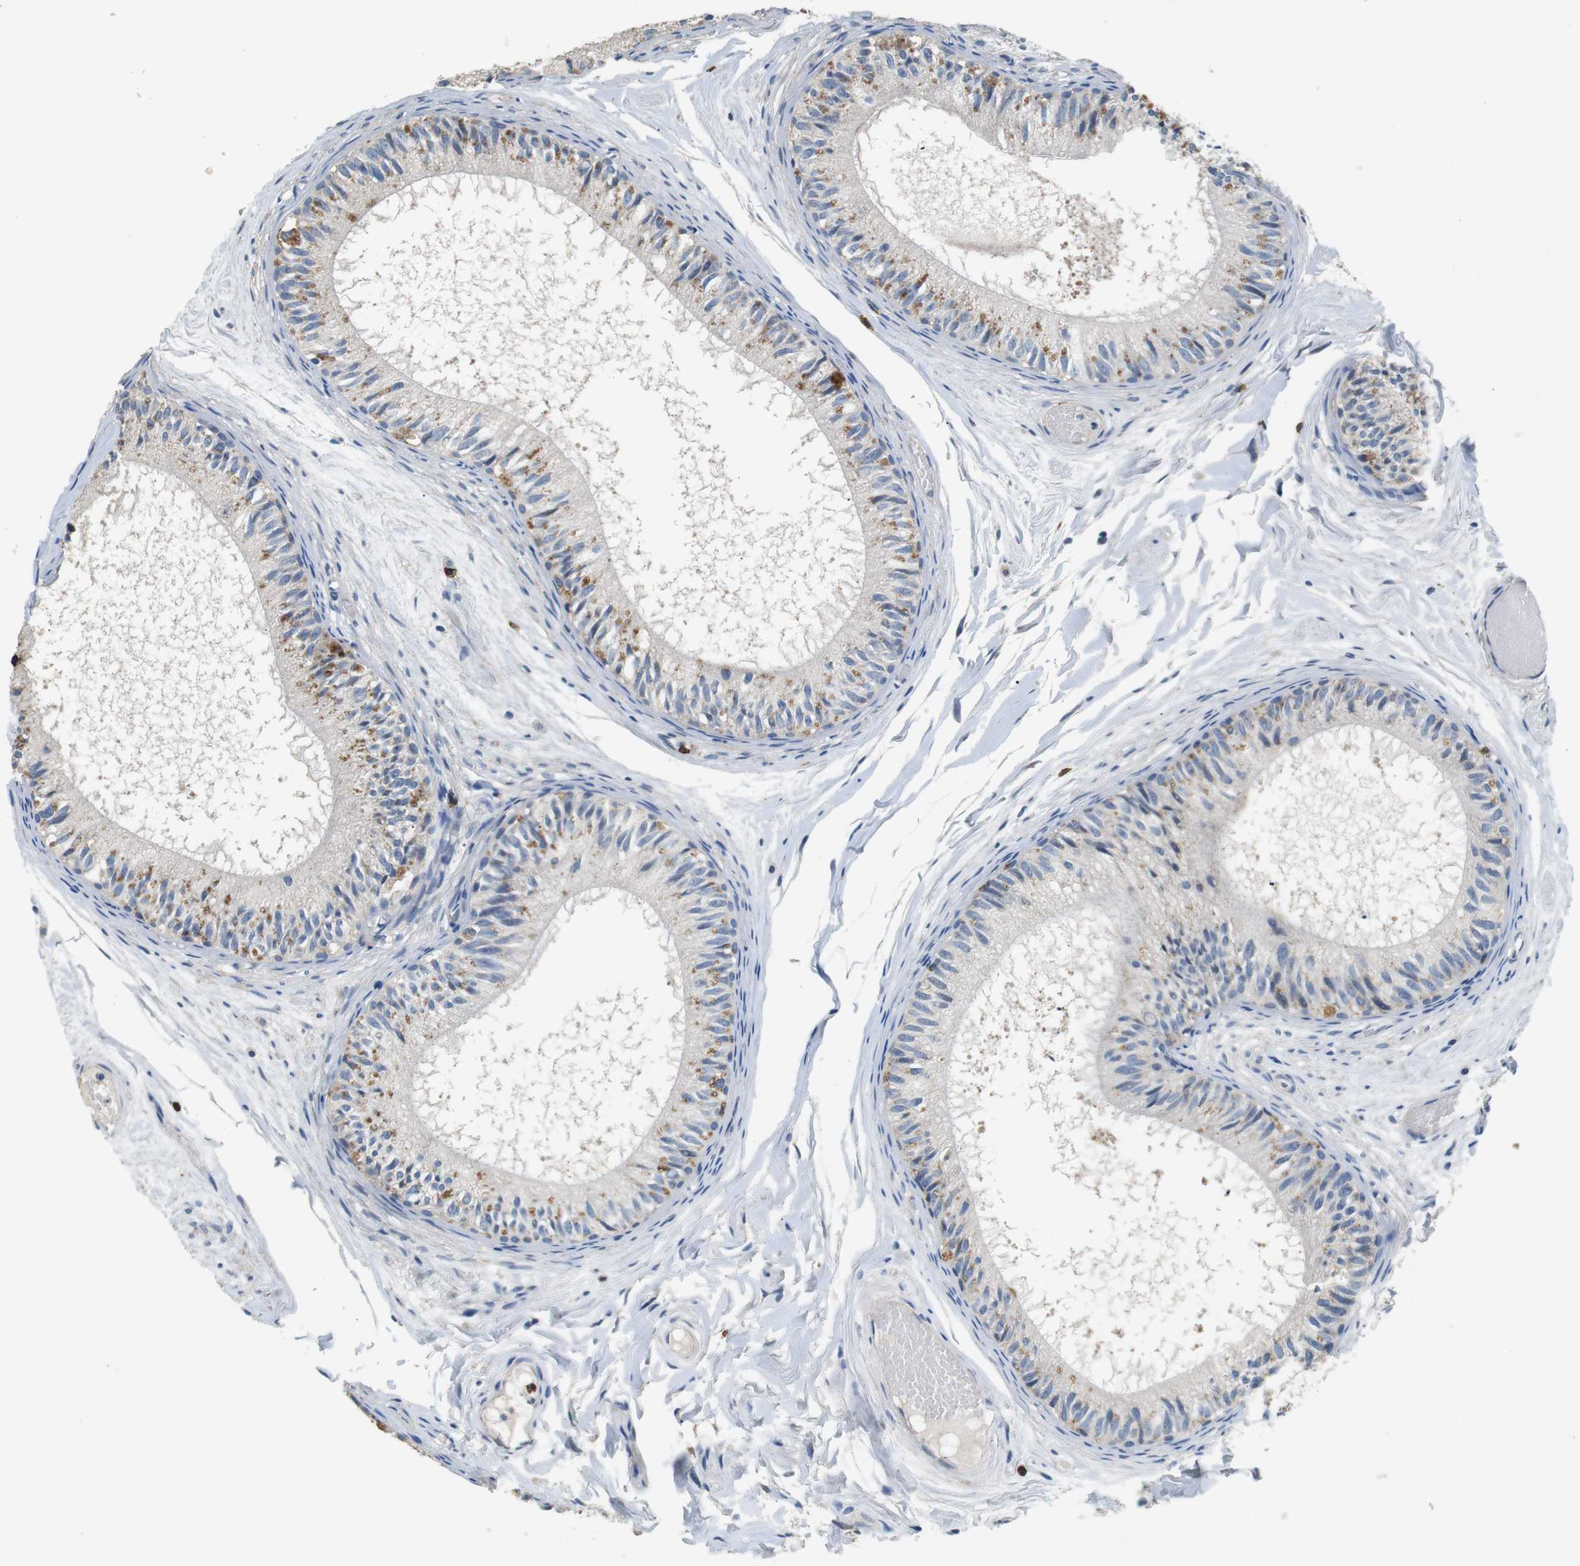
{"staining": {"intensity": "moderate", "quantity": "<25%", "location": "cytoplasmic/membranous"}, "tissue": "epididymis", "cell_type": "Glandular cells", "image_type": "normal", "snomed": [{"axis": "morphology", "description": "Normal tissue, NOS"}, {"axis": "topography", "description": "Epididymis"}], "caption": "Brown immunohistochemical staining in normal human epididymis reveals moderate cytoplasmic/membranous positivity in about <25% of glandular cells.", "gene": "CD6", "patient": {"sex": "male", "age": 46}}